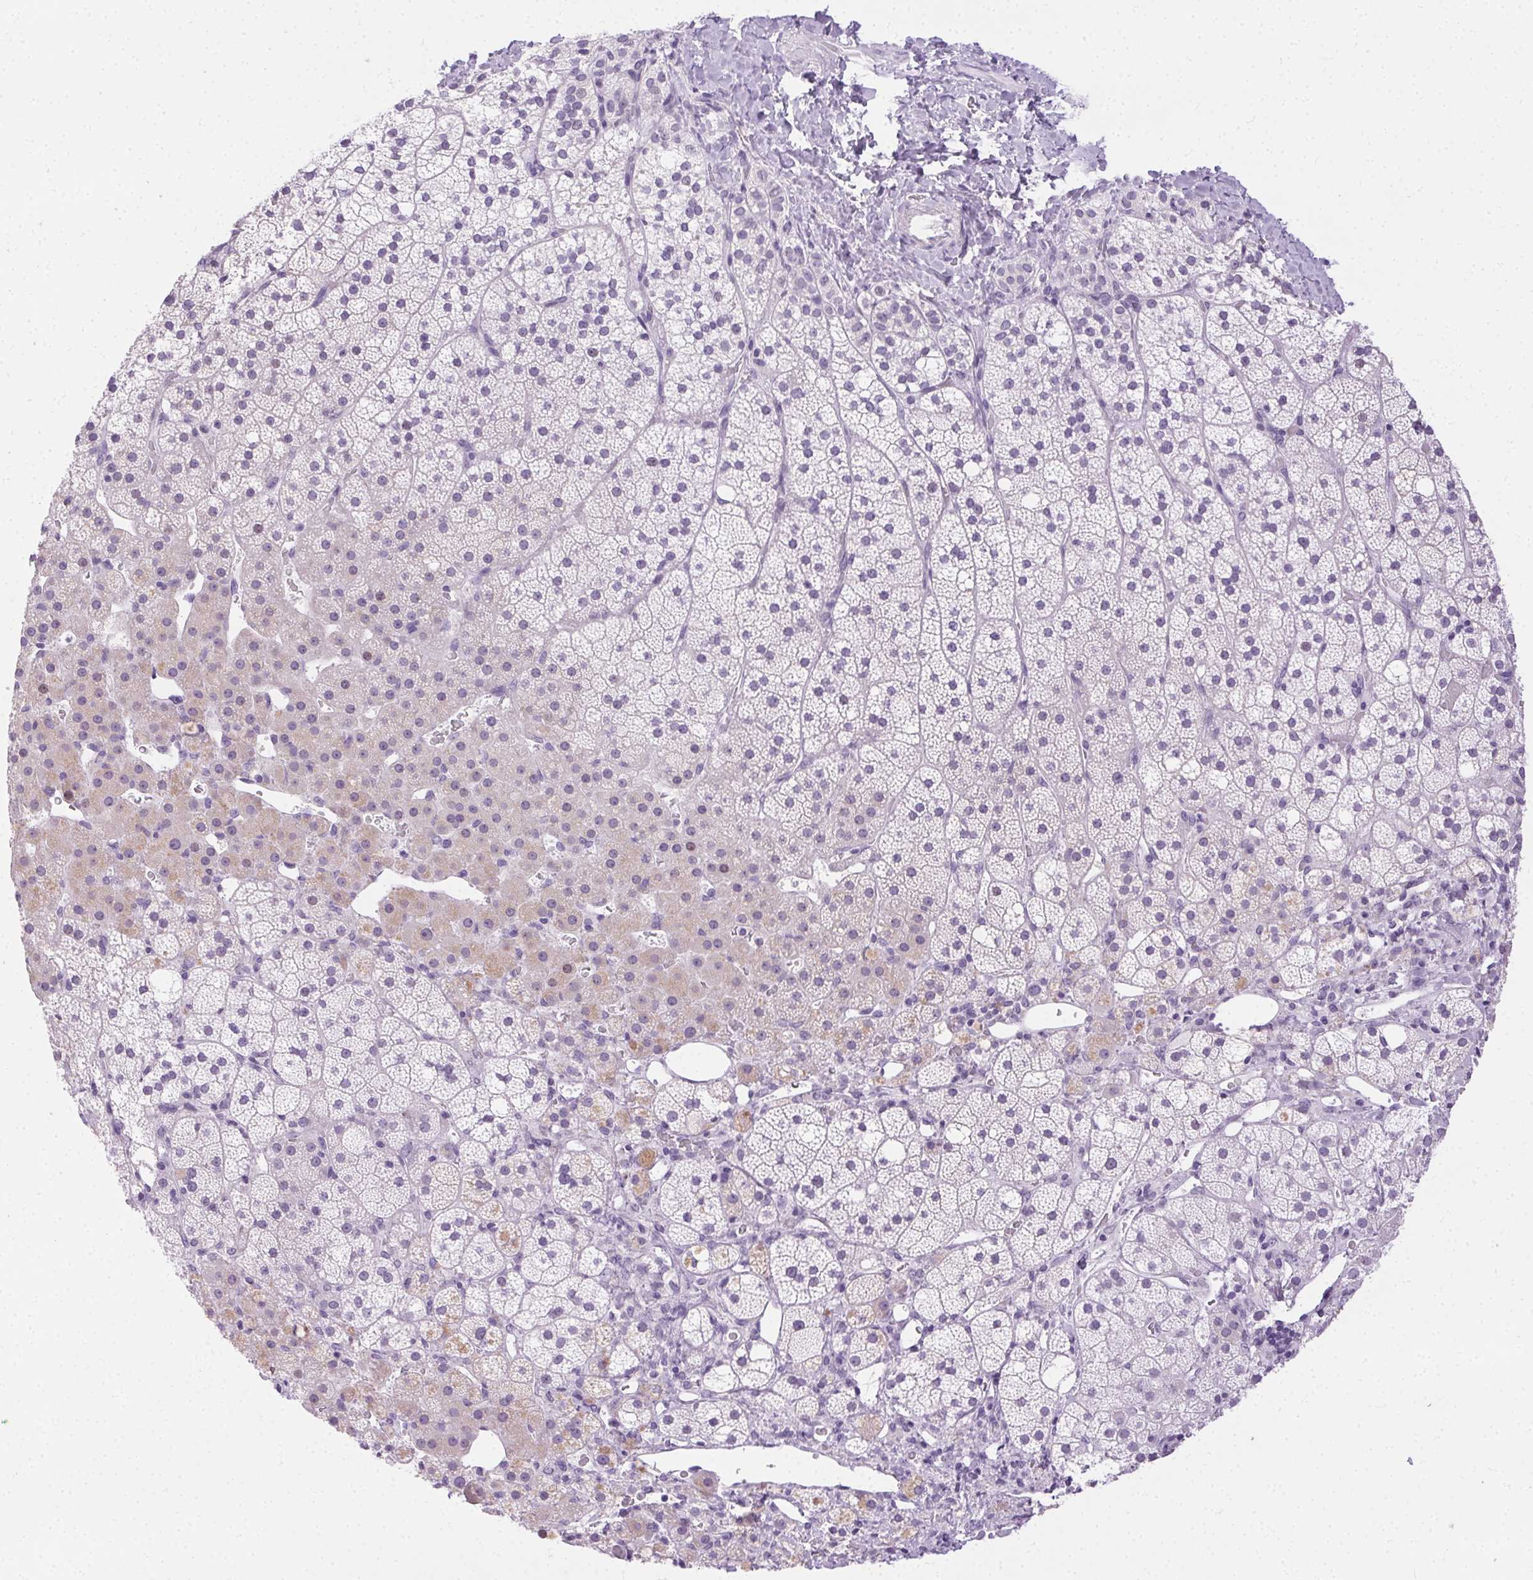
{"staining": {"intensity": "weak", "quantity": "<25%", "location": "cytoplasmic/membranous"}, "tissue": "adrenal gland", "cell_type": "Glandular cells", "image_type": "normal", "snomed": [{"axis": "morphology", "description": "Normal tissue, NOS"}, {"axis": "topography", "description": "Adrenal gland"}], "caption": "IHC photomicrograph of unremarkable human adrenal gland stained for a protein (brown), which exhibits no staining in glandular cells. The staining was performed using DAB (3,3'-diaminobenzidine) to visualize the protein expression in brown, while the nuclei were stained in blue with hematoxylin (Magnification: 20x).", "gene": "C20orf85", "patient": {"sex": "male", "age": 53}}